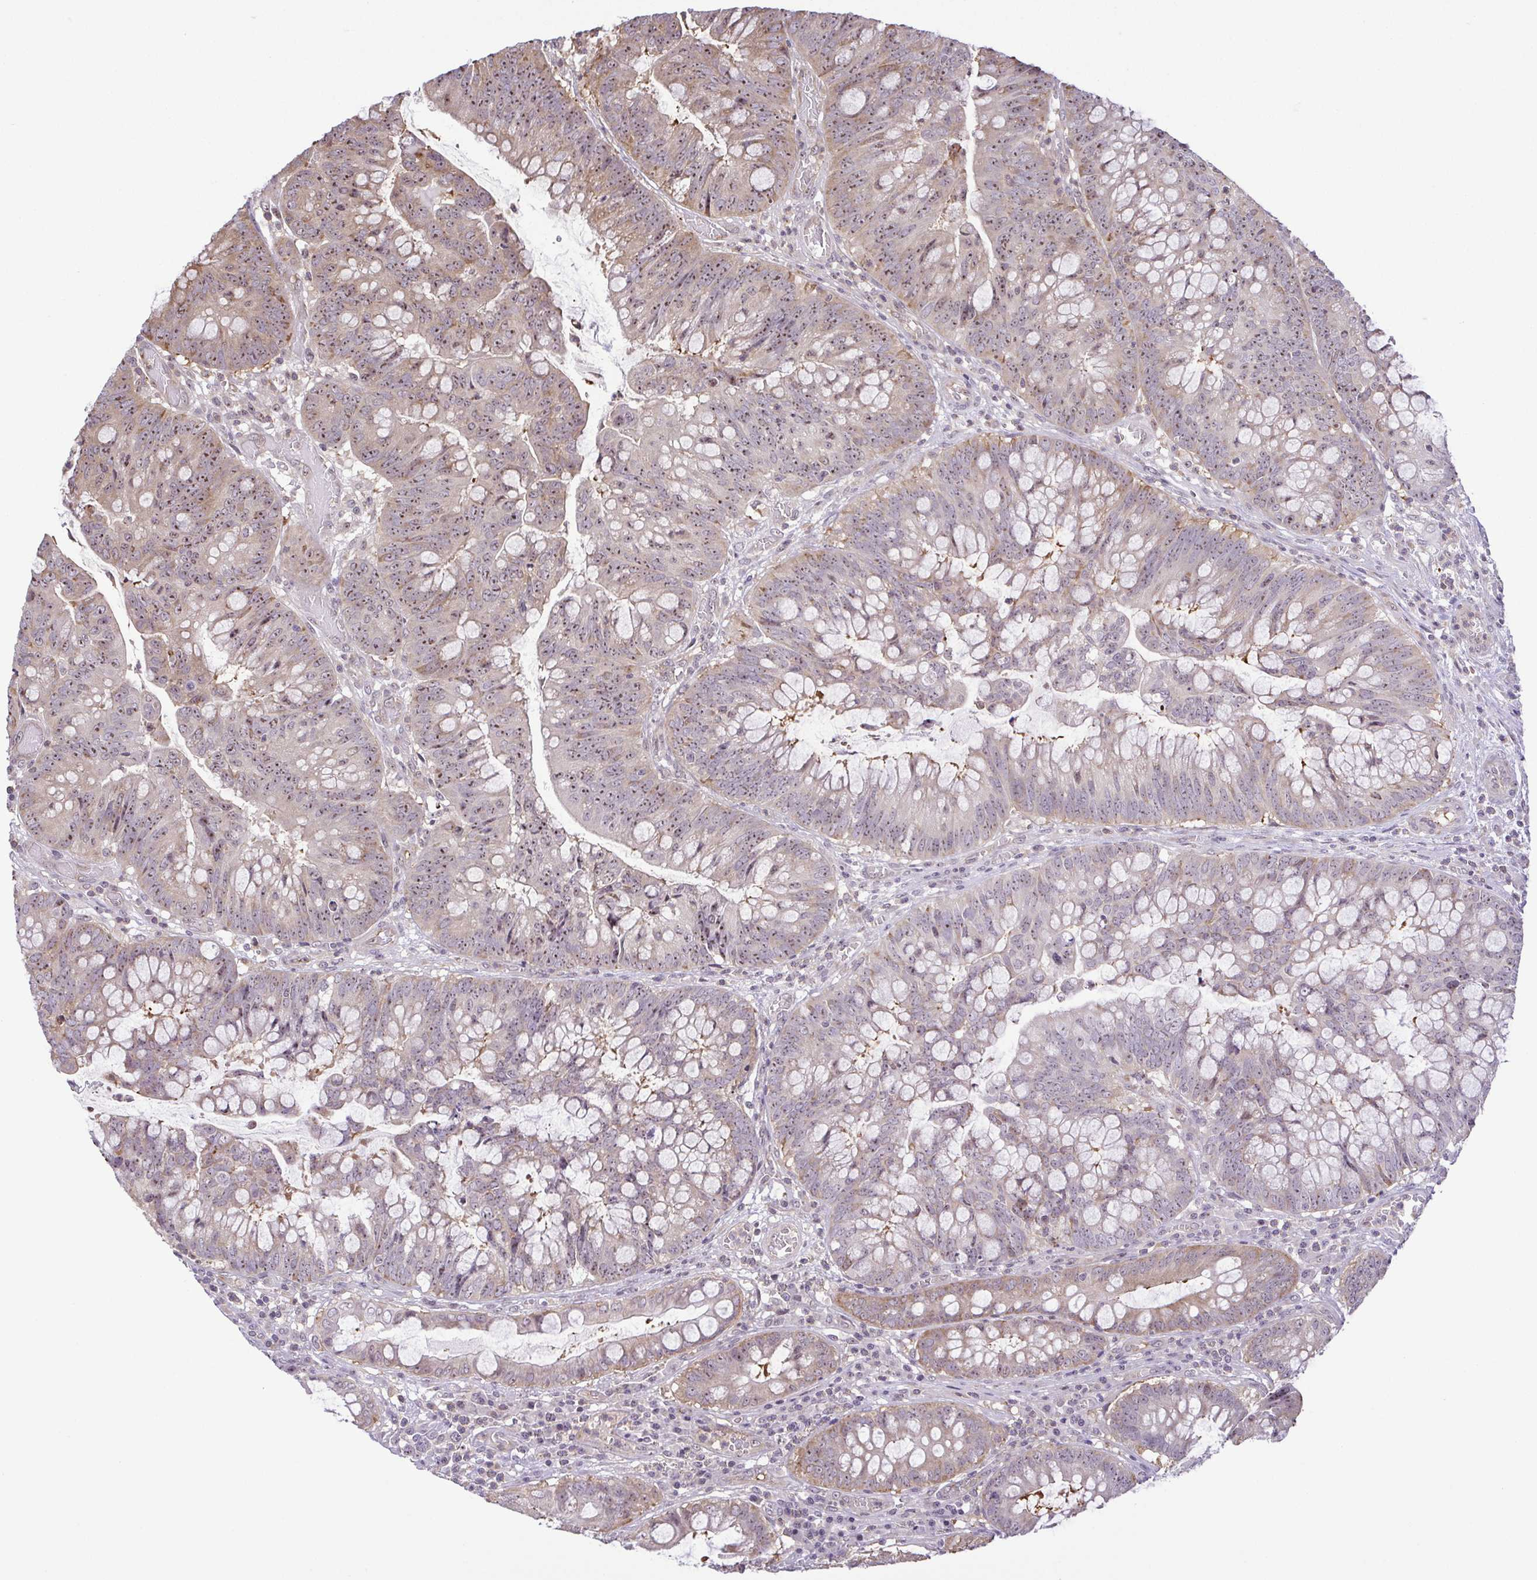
{"staining": {"intensity": "weak", "quantity": "25%-75%", "location": "cytoplasmic/membranous,nuclear"}, "tissue": "colorectal cancer", "cell_type": "Tumor cells", "image_type": "cancer", "snomed": [{"axis": "morphology", "description": "Adenocarcinoma, NOS"}, {"axis": "topography", "description": "Colon"}], "caption": "Human adenocarcinoma (colorectal) stained for a protein (brown) demonstrates weak cytoplasmic/membranous and nuclear positive expression in approximately 25%-75% of tumor cells.", "gene": "RSL24D1", "patient": {"sex": "male", "age": 62}}